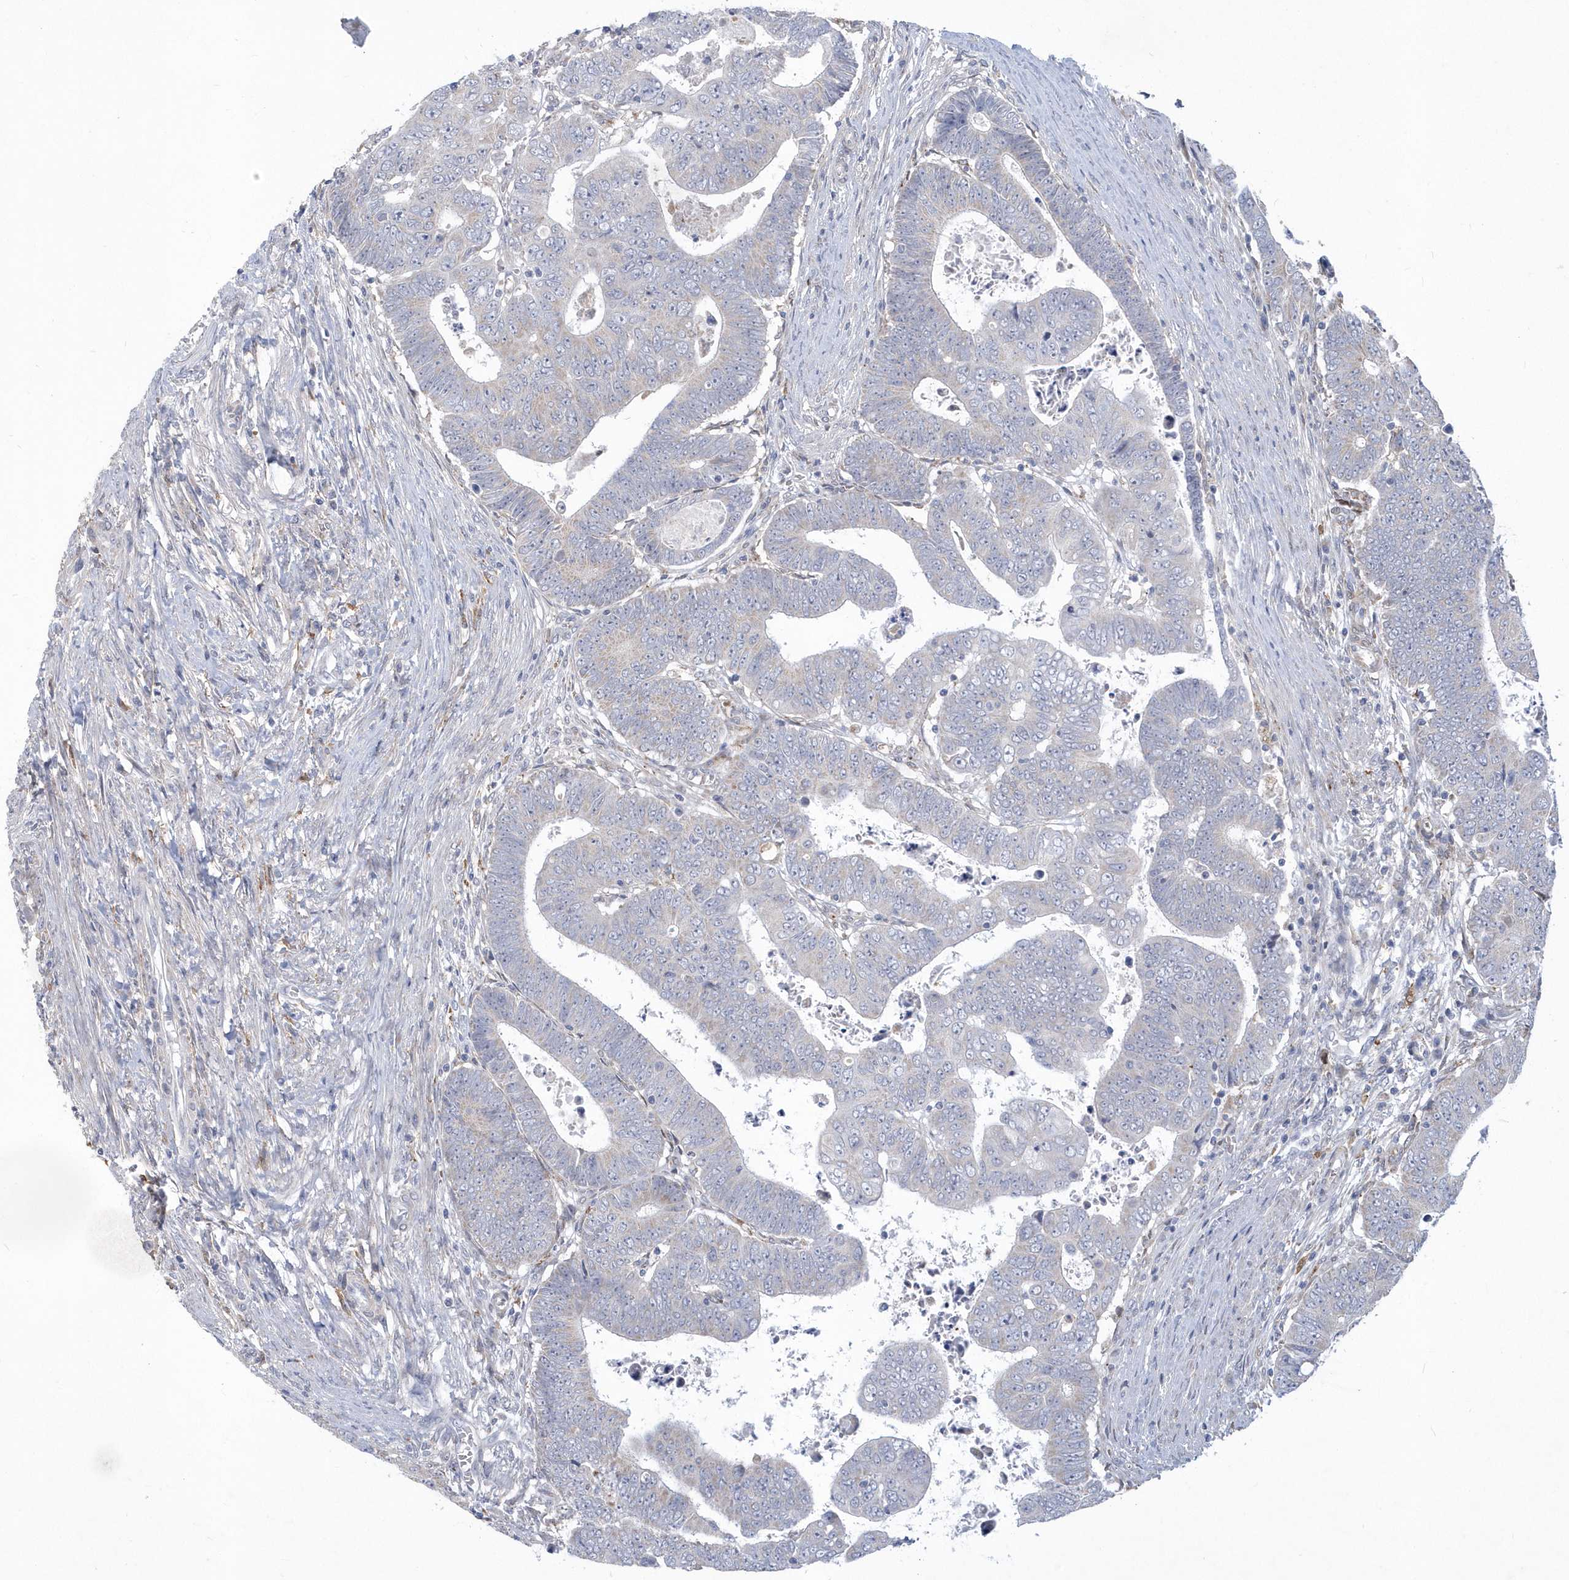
{"staining": {"intensity": "negative", "quantity": "none", "location": "none"}, "tissue": "colorectal cancer", "cell_type": "Tumor cells", "image_type": "cancer", "snomed": [{"axis": "morphology", "description": "Normal tissue, NOS"}, {"axis": "morphology", "description": "Adenocarcinoma, NOS"}, {"axis": "topography", "description": "Rectum"}], "caption": "A micrograph of colorectal cancer stained for a protein exhibits no brown staining in tumor cells.", "gene": "TSPEAR", "patient": {"sex": "female", "age": 65}}